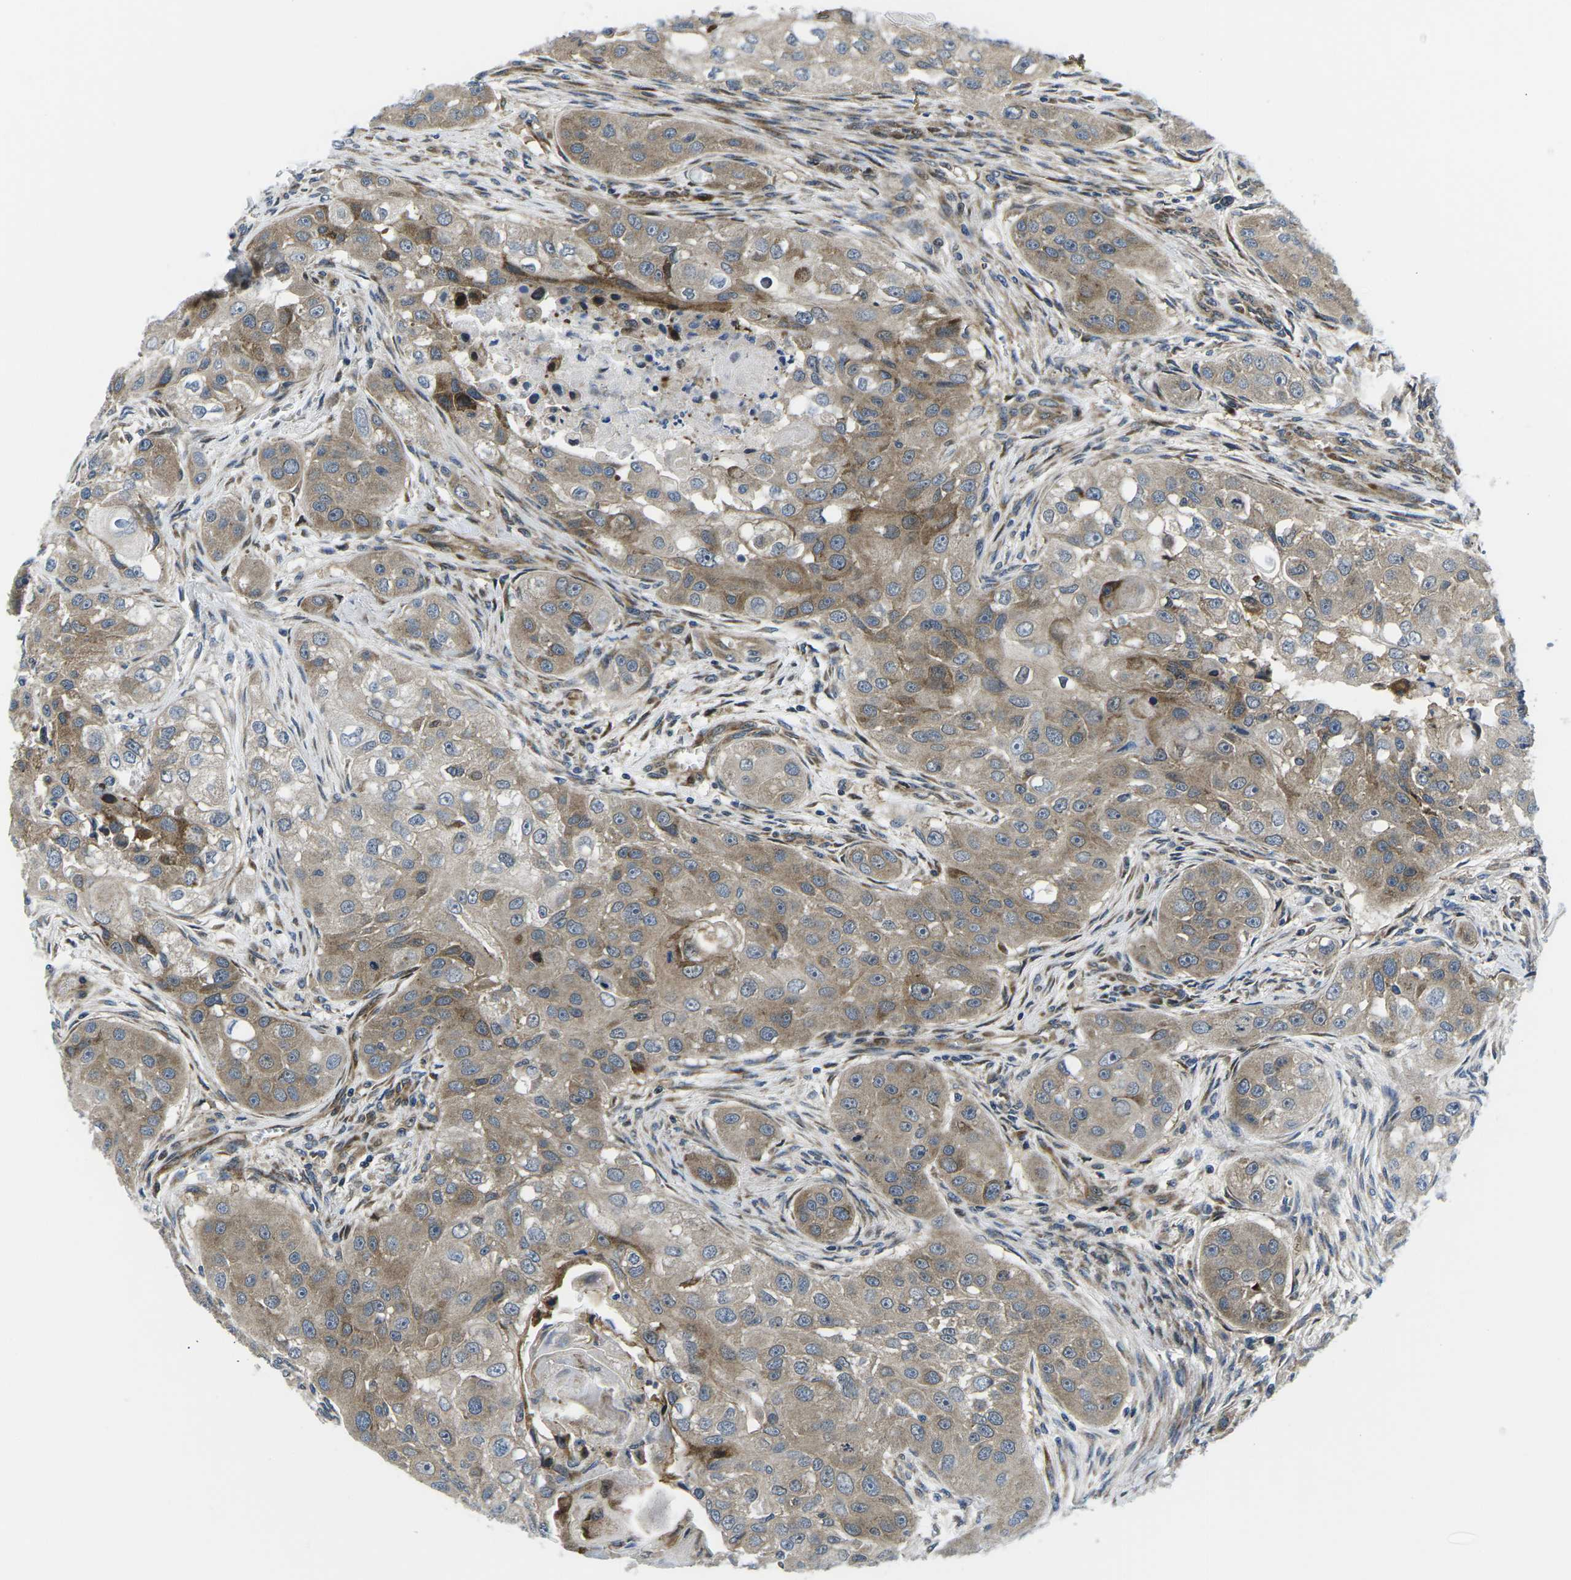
{"staining": {"intensity": "moderate", "quantity": ">75%", "location": "cytoplasmic/membranous"}, "tissue": "head and neck cancer", "cell_type": "Tumor cells", "image_type": "cancer", "snomed": [{"axis": "morphology", "description": "Normal tissue, NOS"}, {"axis": "morphology", "description": "Squamous cell carcinoma, NOS"}, {"axis": "topography", "description": "Skeletal muscle"}, {"axis": "topography", "description": "Head-Neck"}], "caption": "Protein staining shows moderate cytoplasmic/membranous expression in about >75% of tumor cells in squamous cell carcinoma (head and neck). (IHC, brightfield microscopy, high magnification).", "gene": "EIF4E", "patient": {"sex": "male", "age": 51}}